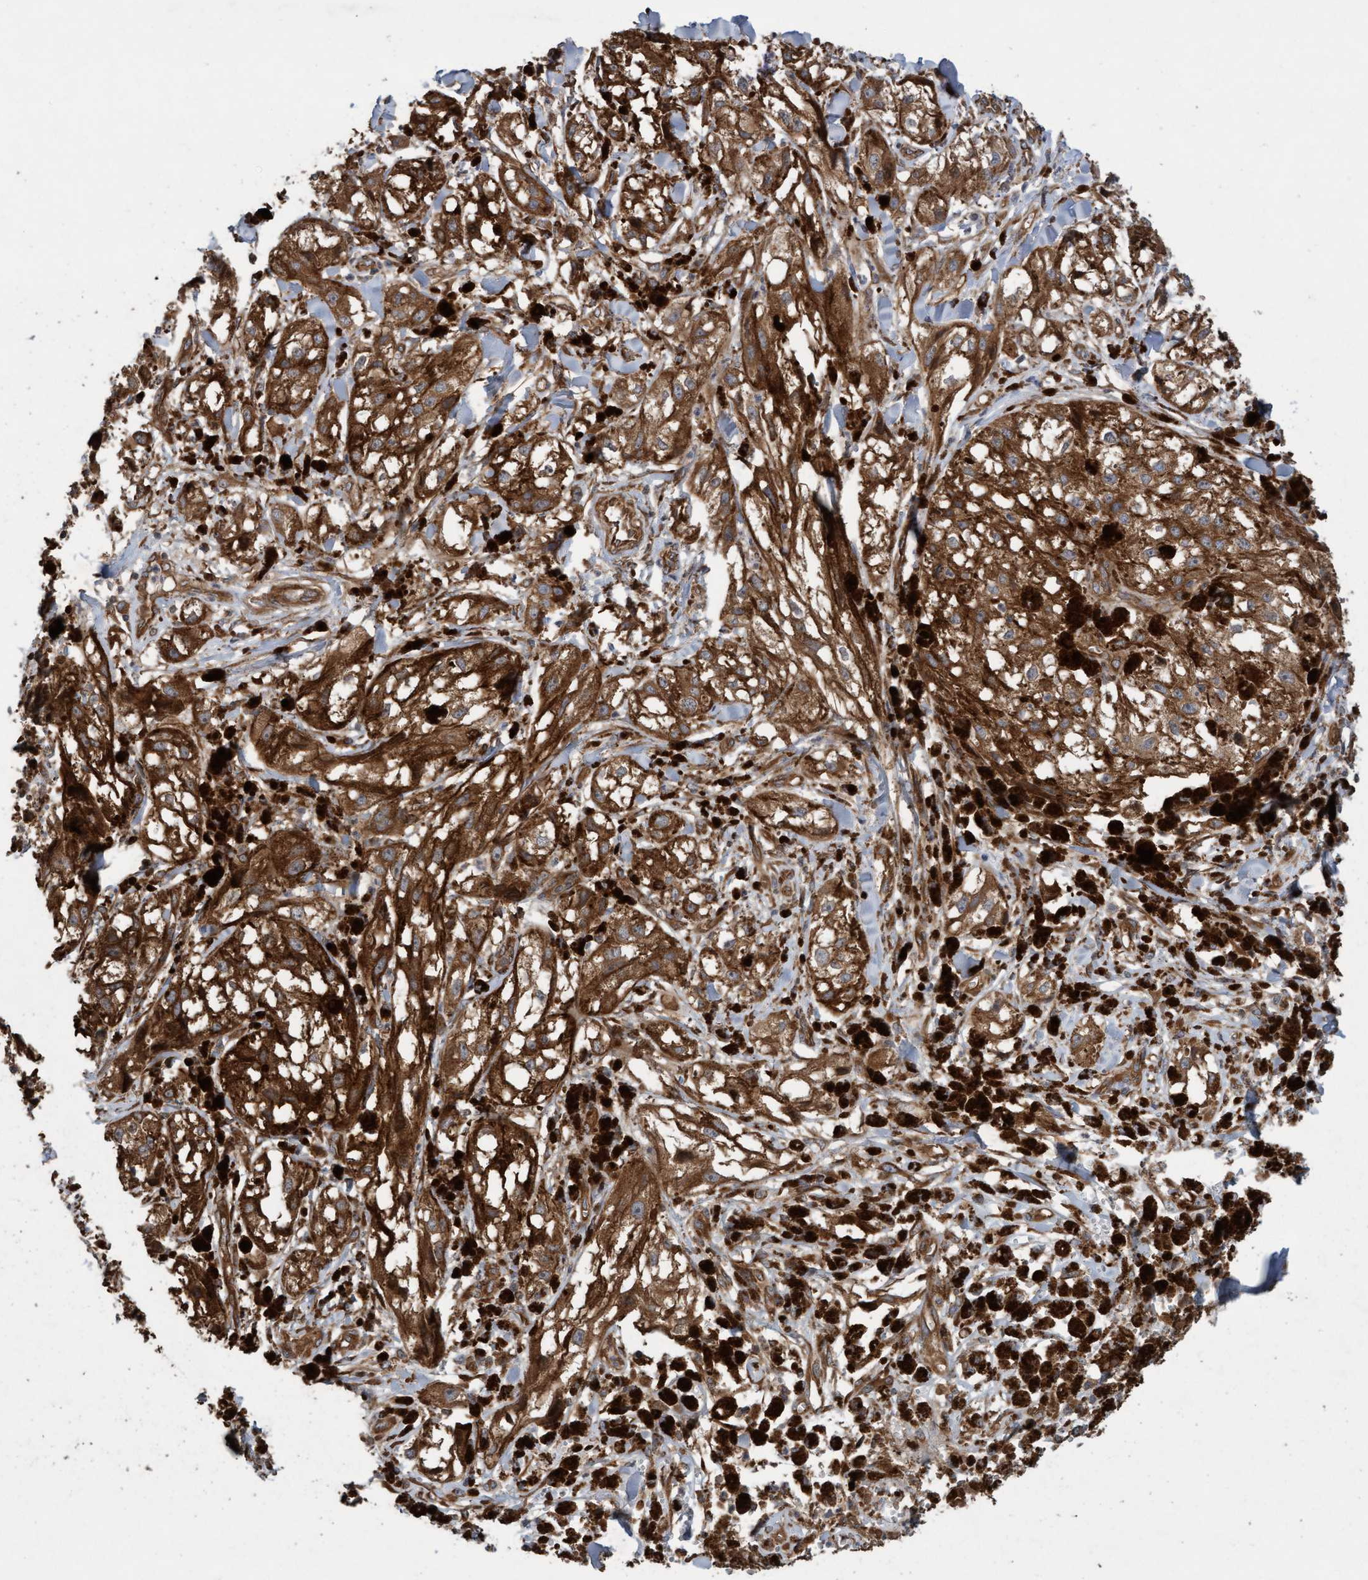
{"staining": {"intensity": "strong", "quantity": ">75%", "location": "cytoplasmic/membranous"}, "tissue": "melanoma", "cell_type": "Tumor cells", "image_type": "cancer", "snomed": [{"axis": "morphology", "description": "Malignant melanoma, NOS"}, {"axis": "topography", "description": "Skin"}], "caption": "High-magnification brightfield microscopy of melanoma stained with DAB (brown) and counterstained with hematoxylin (blue). tumor cells exhibit strong cytoplasmic/membranous staining is identified in approximately>75% of cells.", "gene": "CDC42EP4", "patient": {"sex": "male", "age": 88}}